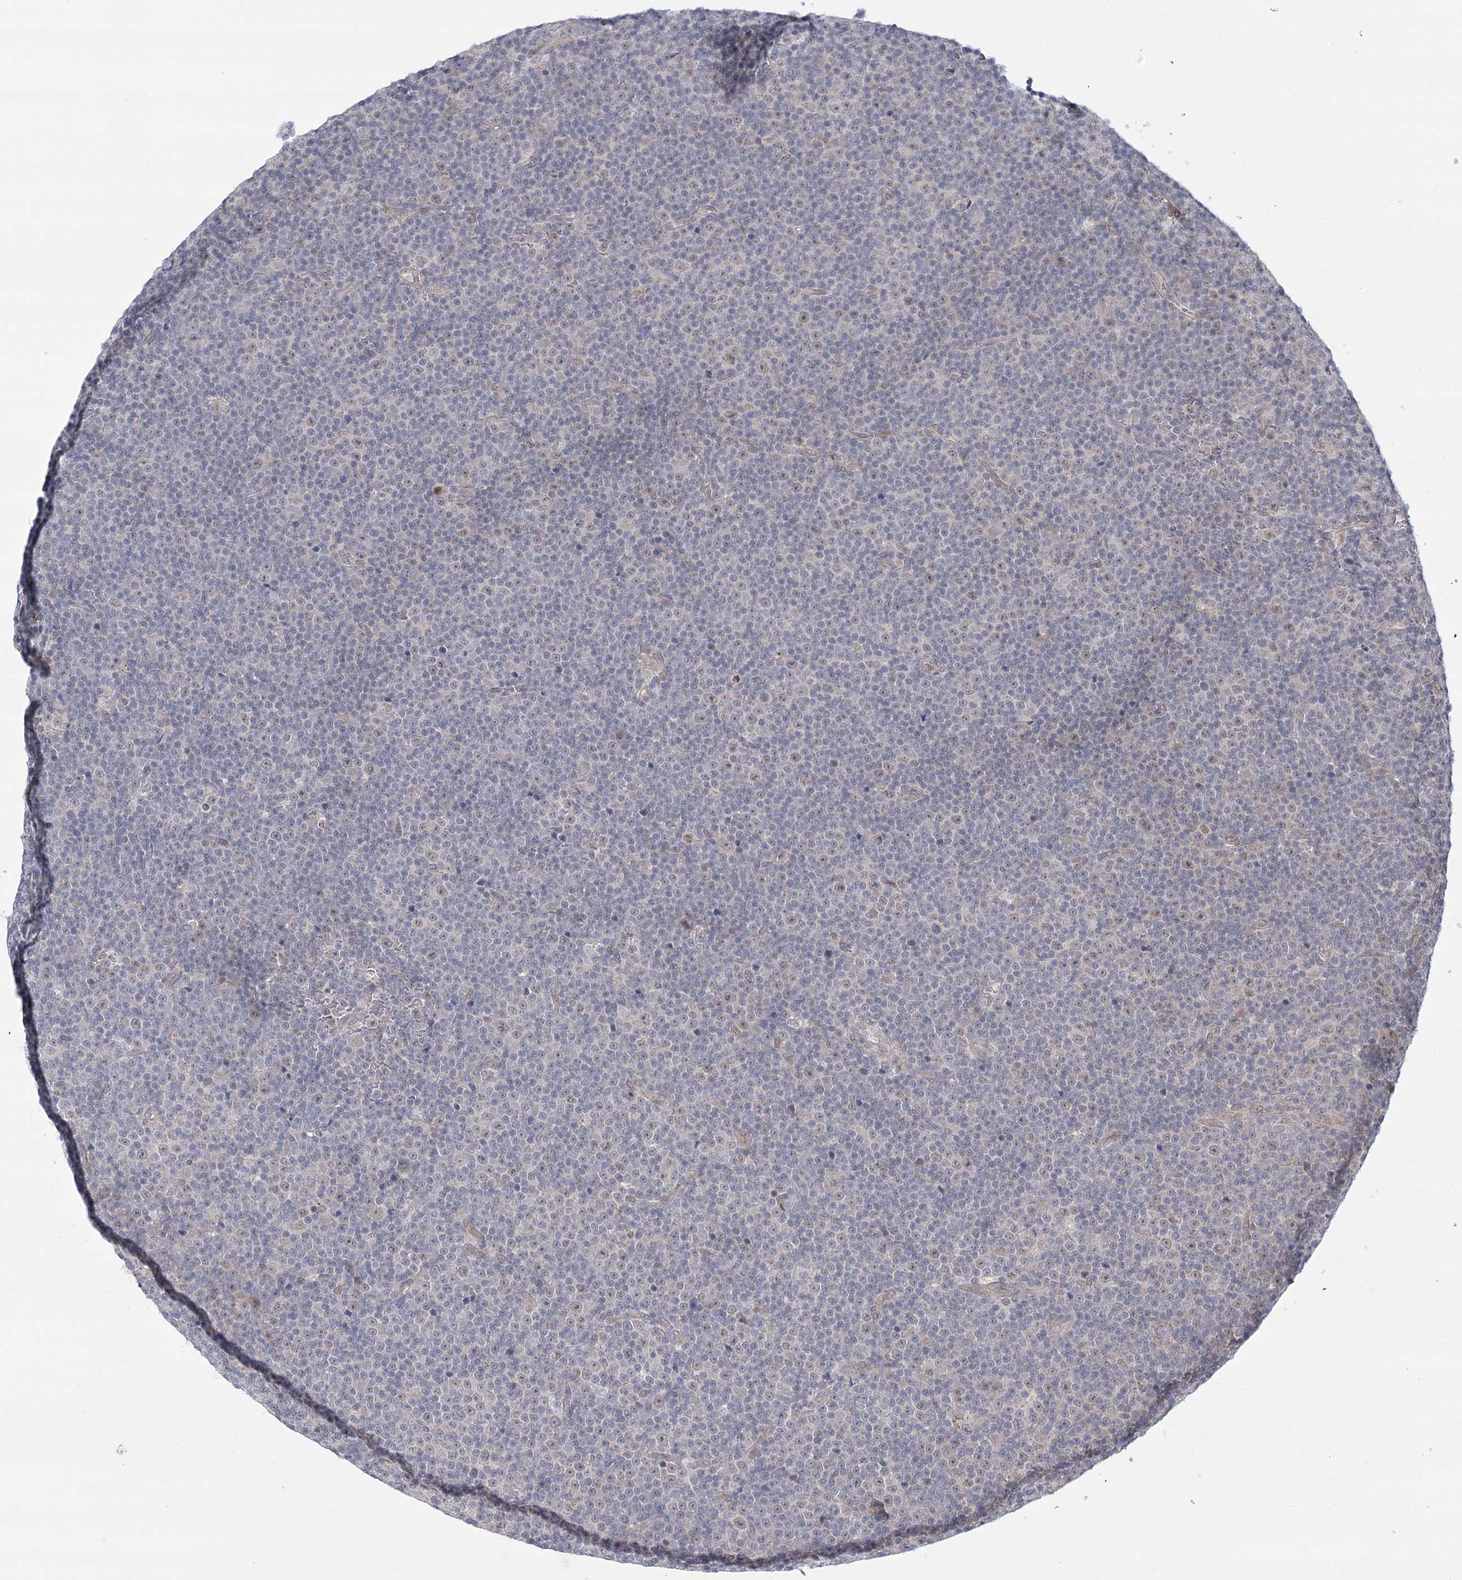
{"staining": {"intensity": "negative", "quantity": "none", "location": "none"}, "tissue": "lymphoma", "cell_type": "Tumor cells", "image_type": "cancer", "snomed": [{"axis": "morphology", "description": "Malignant lymphoma, non-Hodgkin's type, Low grade"}, {"axis": "topography", "description": "Lymph node"}], "caption": "Low-grade malignant lymphoma, non-Hodgkin's type stained for a protein using immunohistochemistry exhibits no expression tumor cells.", "gene": "MED28", "patient": {"sex": "female", "age": 67}}